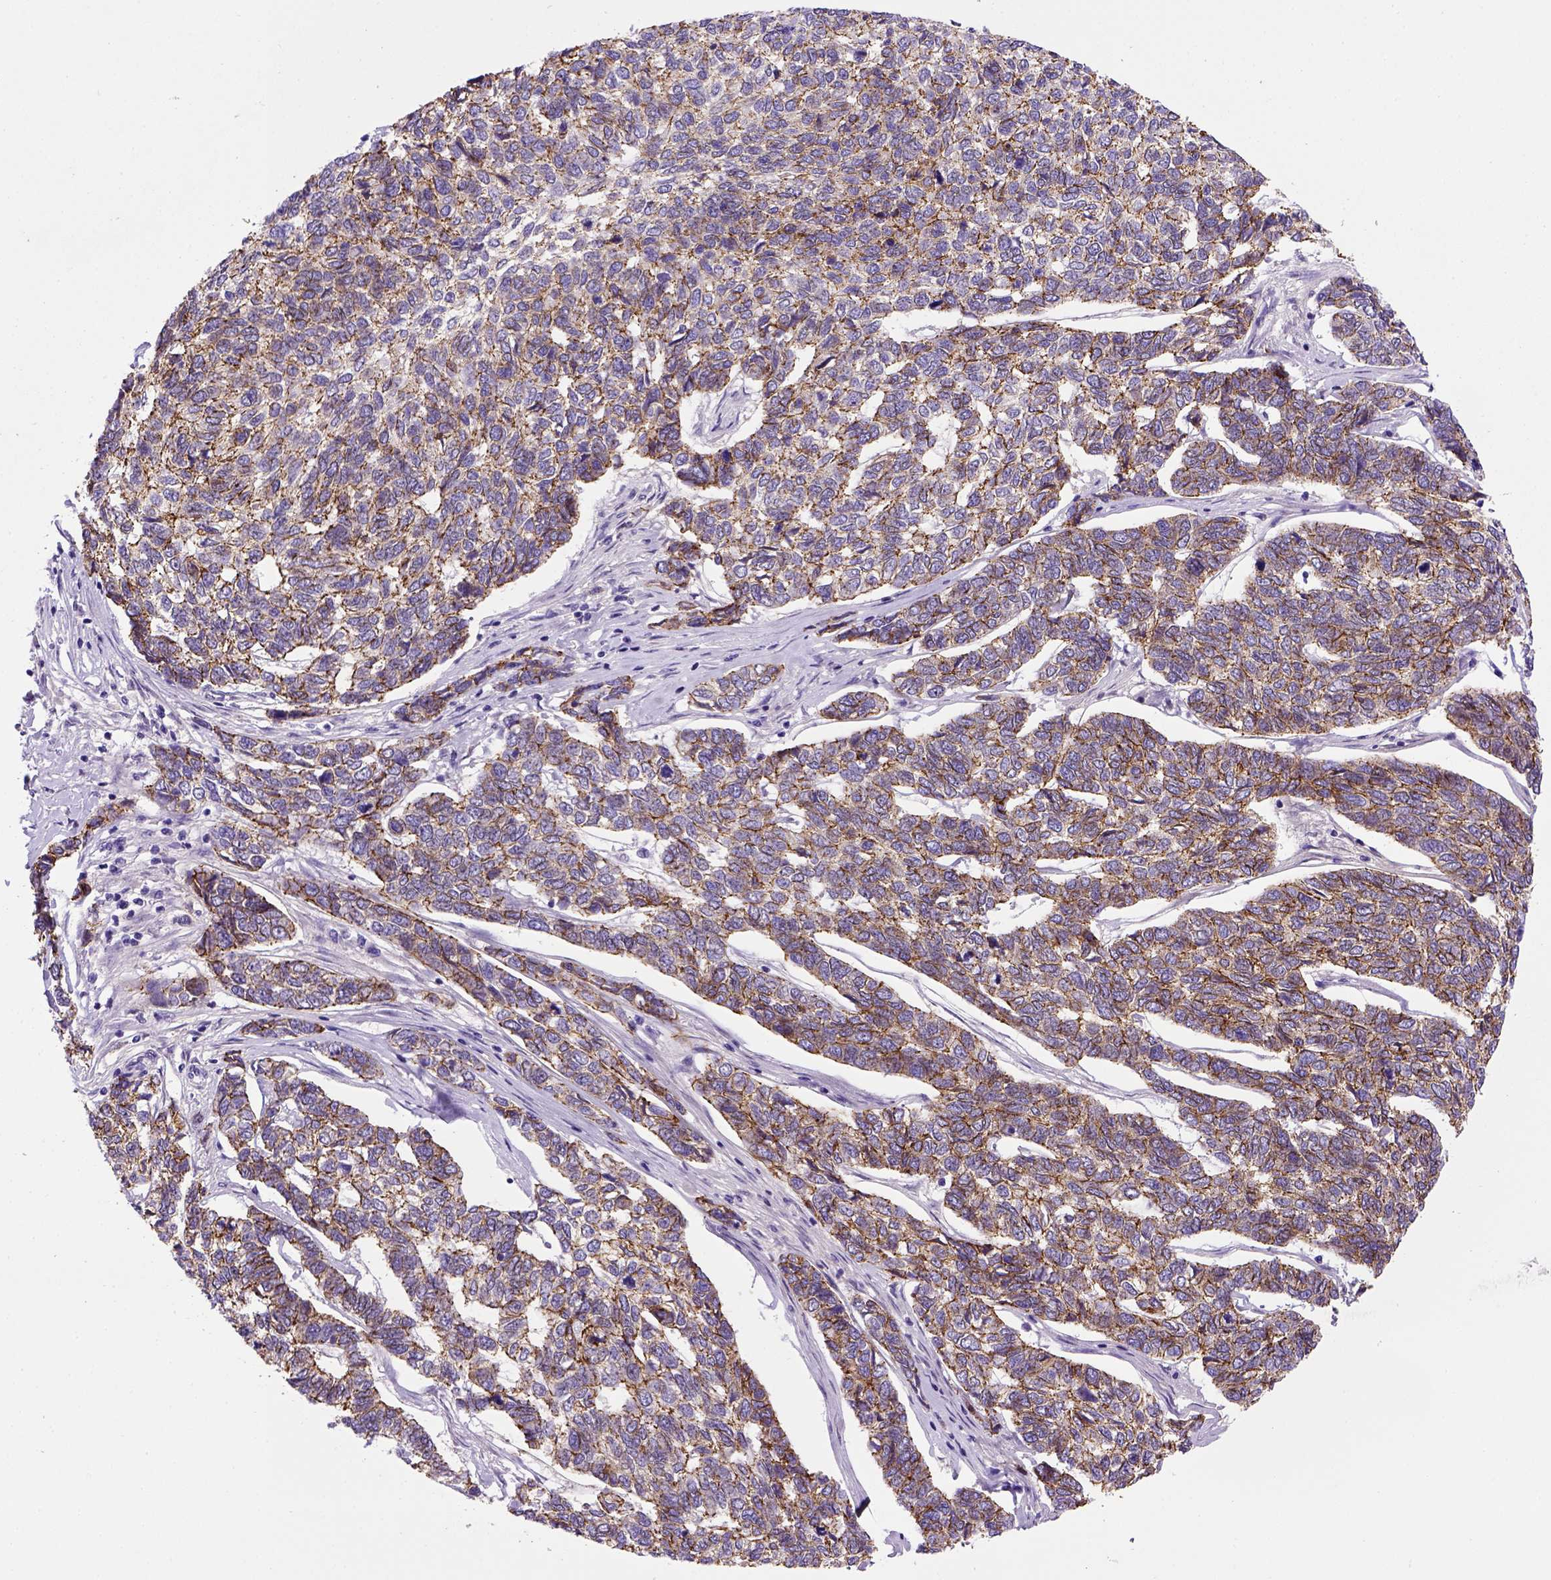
{"staining": {"intensity": "moderate", "quantity": ">75%", "location": "cytoplasmic/membranous"}, "tissue": "skin cancer", "cell_type": "Tumor cells", "image_type": "cancer", "snomed": [{"axis": "morphology", "description": "Basal cell carcinoma"}, {"axis": "topography", "description": "Skin"}], "caption": "IHC staining of skin cancer, which demonstrates medium levels of moderate cytoplasmic/membranous positivity in about >75% of tumor cells indicating moderate cytoplasmic/membranous protein positivity. The staining was performed using DAB (3,3'-diaminobenzidine) (brown) for protein detection and nuclei were counterstained in hematoxylin (blue).", "gene": "CDH1", "patient": {"sex": "female", "age": 65}}